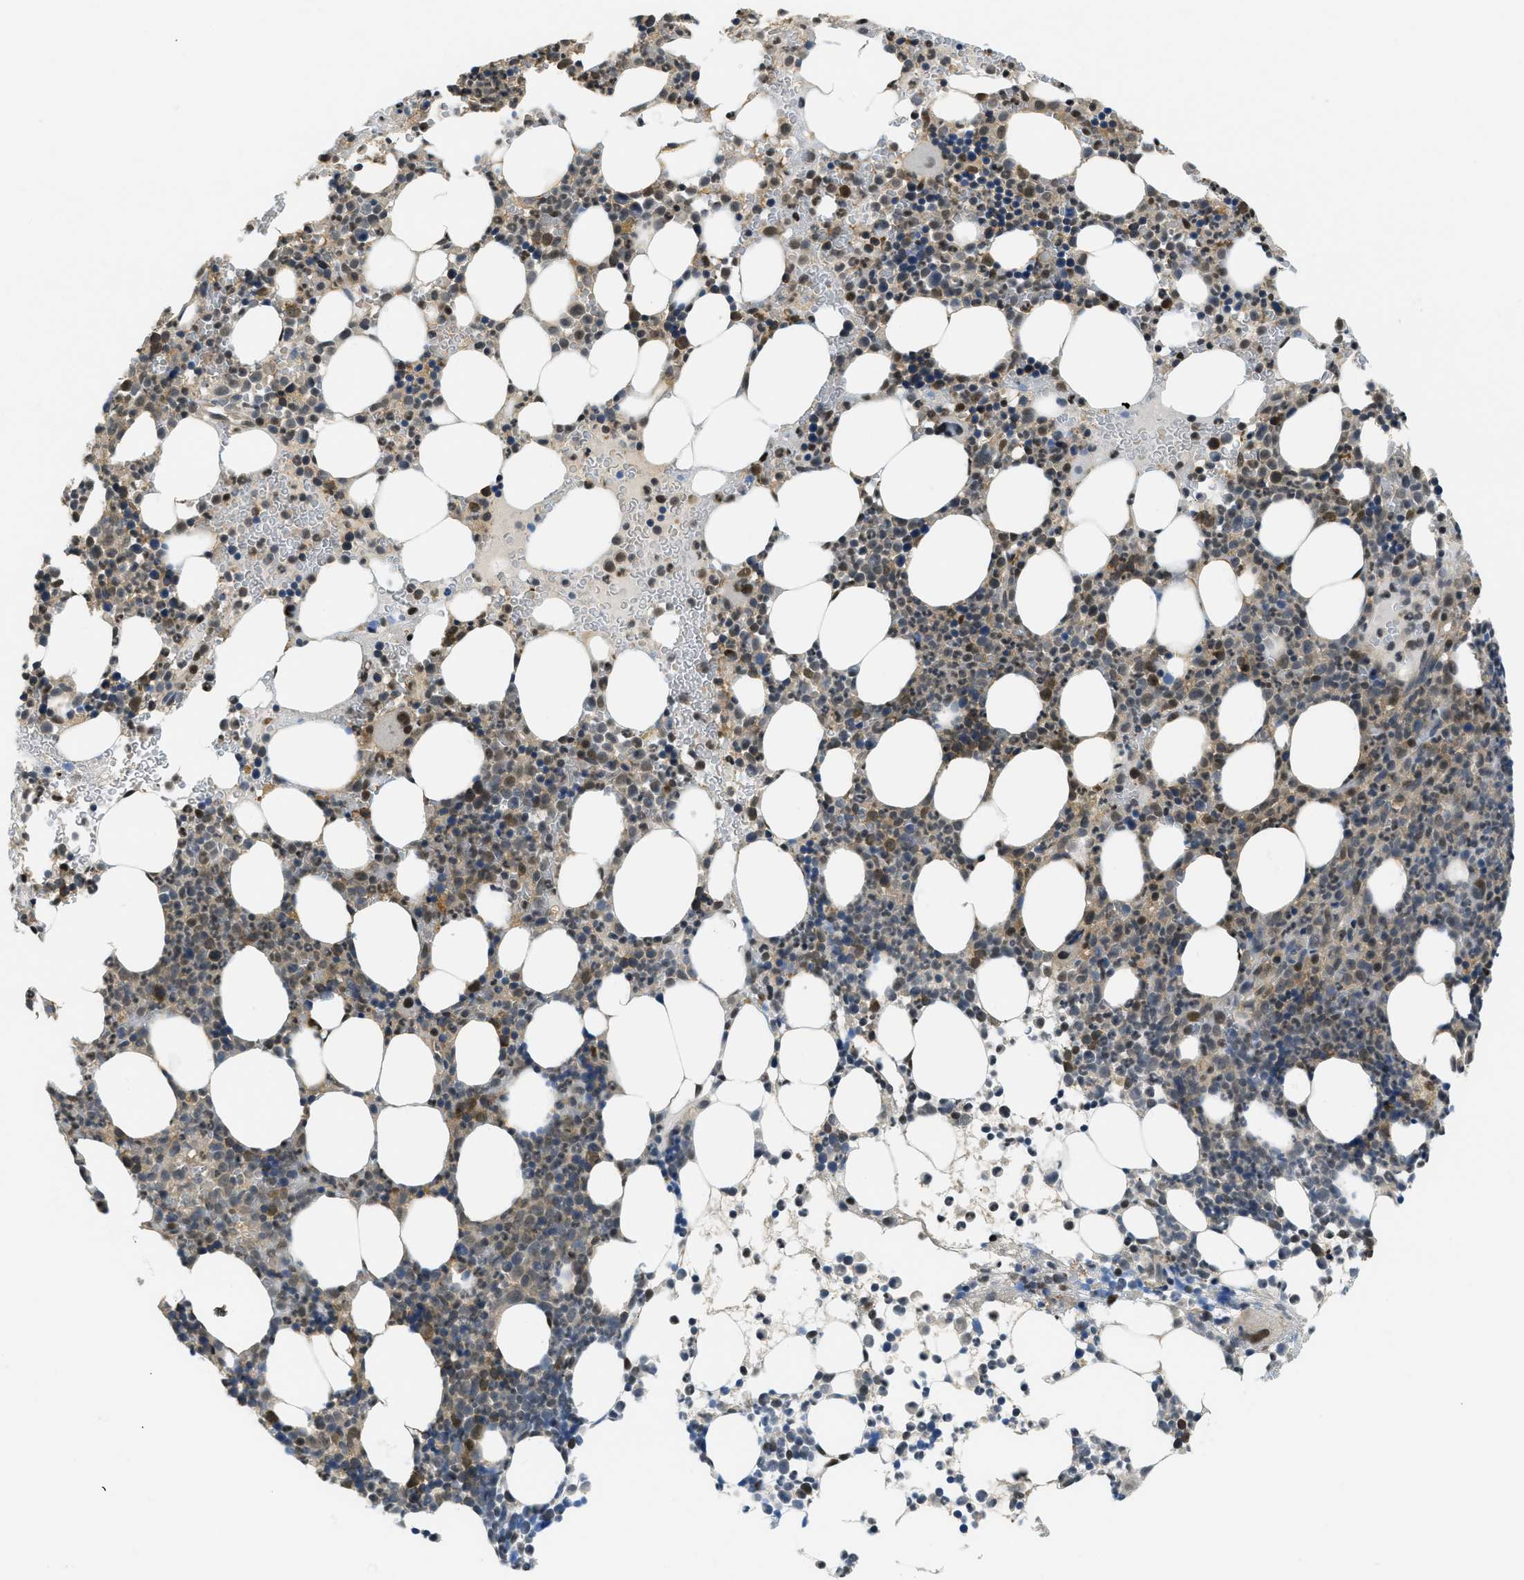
{"staining": {"intensity": "moderate", "quantity": "25%-75%", "location": "cytoplasmic/membranous,nuclear"}, "tissue": "bone marrow", "cell_type": "Hematopoietic cells", "image_type": "normal", "snomed": [{"axis": "morphology", "description": "Normal tissue, NOS"}, {"axis": "morphology", "description": "Inflammation, NOS"}, {"axis": "topography", "description": "Bone marrow"}], "caption": "Immunohistochemistry image of normal bone marrow stained for a protein (brown), which exhibits medium levels of moderate cytoplasmic/membranous,nuclear staining in approximately 25%-75% of hematopoietic cells.", "gene": "PSMC5", "patient": {"sex": "female", "age": 67}}